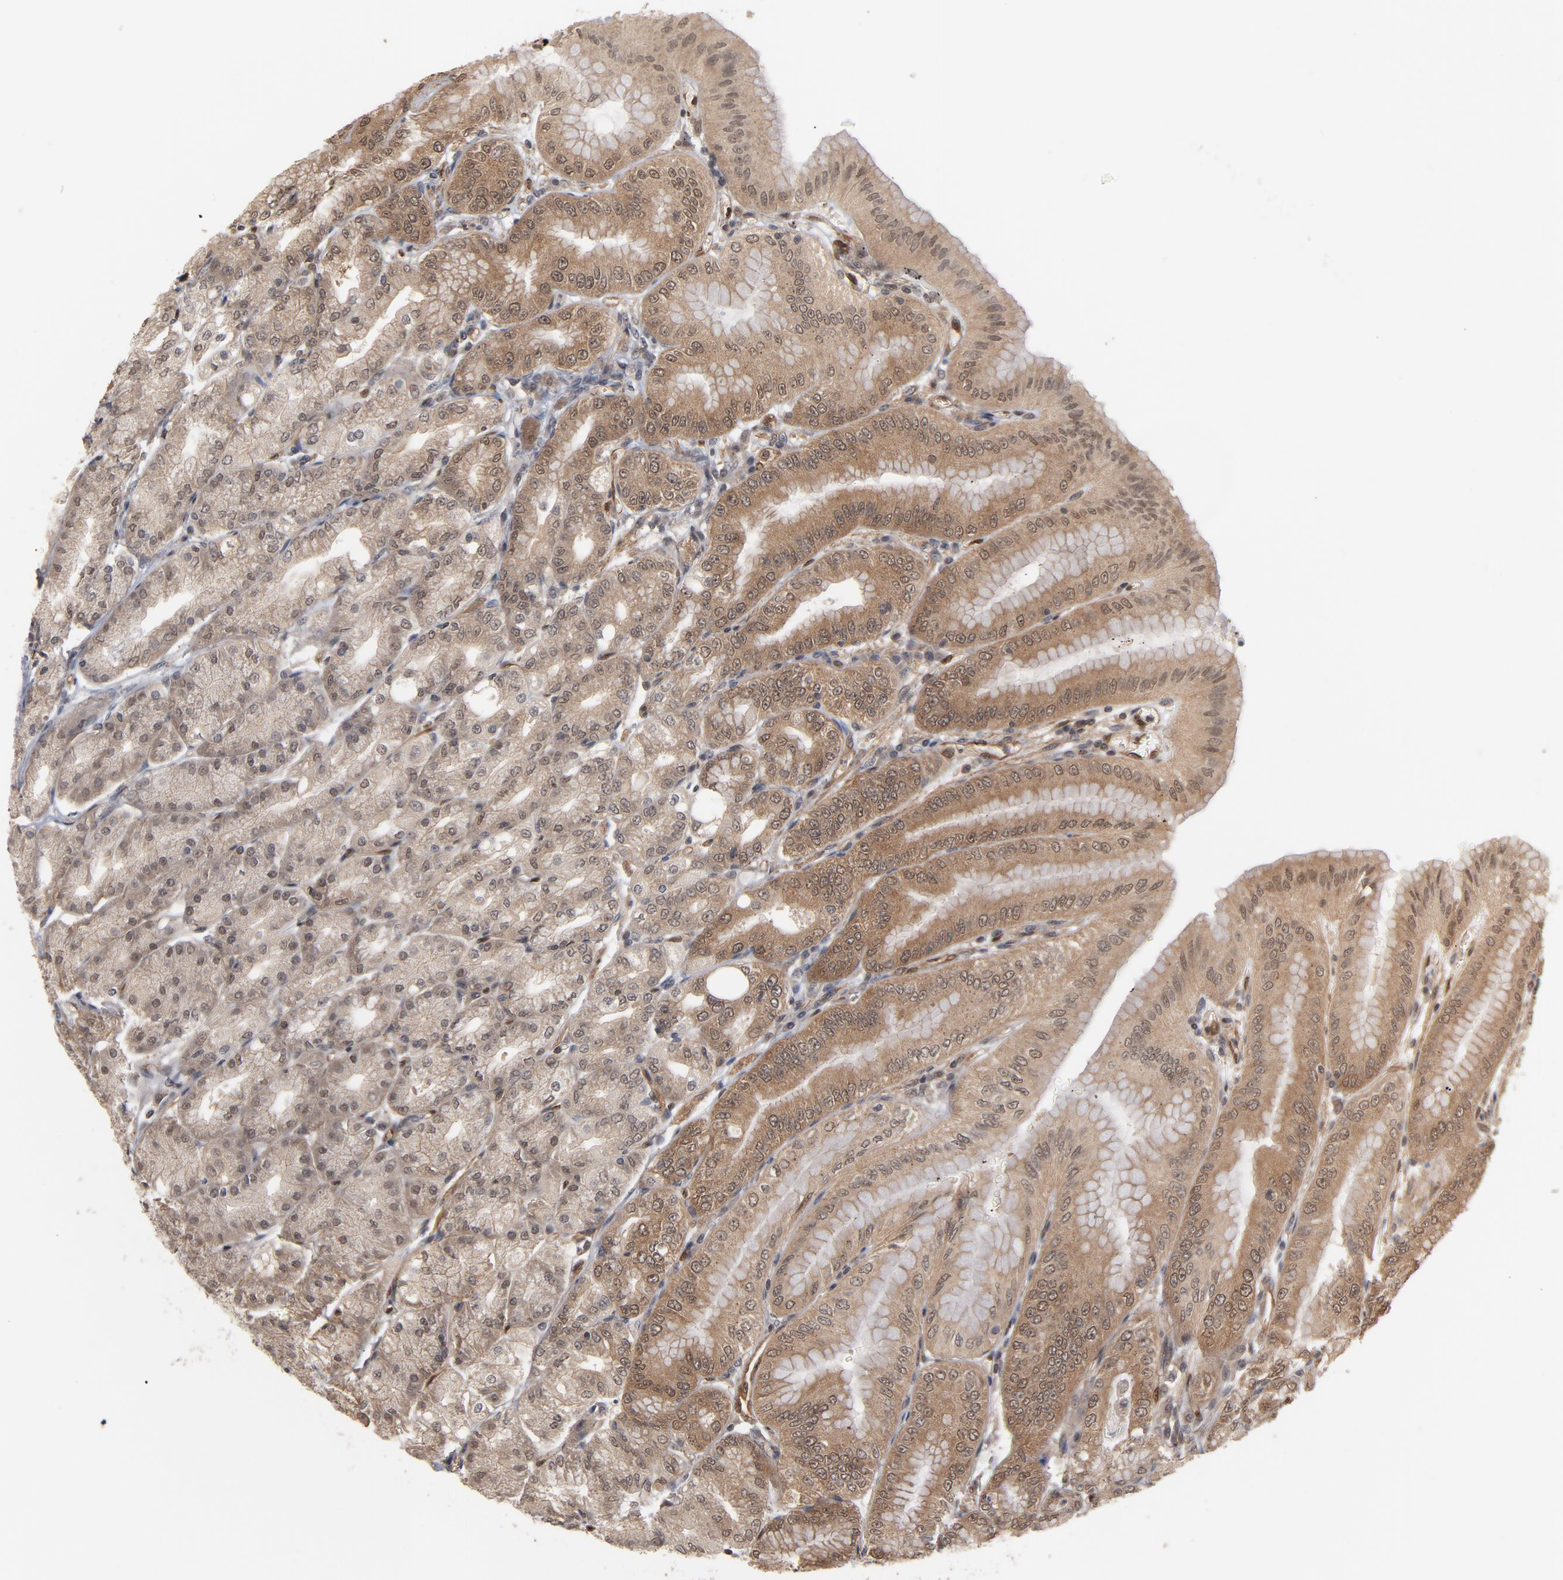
{"staining": {"intensity": "moderate", "quantity": ">75%", "location": "cytoplasmic/membranous,nuclear"}, "tissue": "stomach", "cell_type": "Glandular cells", "image_type": "normal", "snomed": [{"axis": "morphology", "description": "Normal tissue, NOS"}, {"axis": "topography", "description": "Stomach, lower"}], "caption": "Protein expression analysis of unremarkable stomach shows moderate cytoplasmic/membranous,nuclear positivity in about >75% of glandular cells.", "gene": "CDC37", "patient": {"sex": "male", "age": 71}}